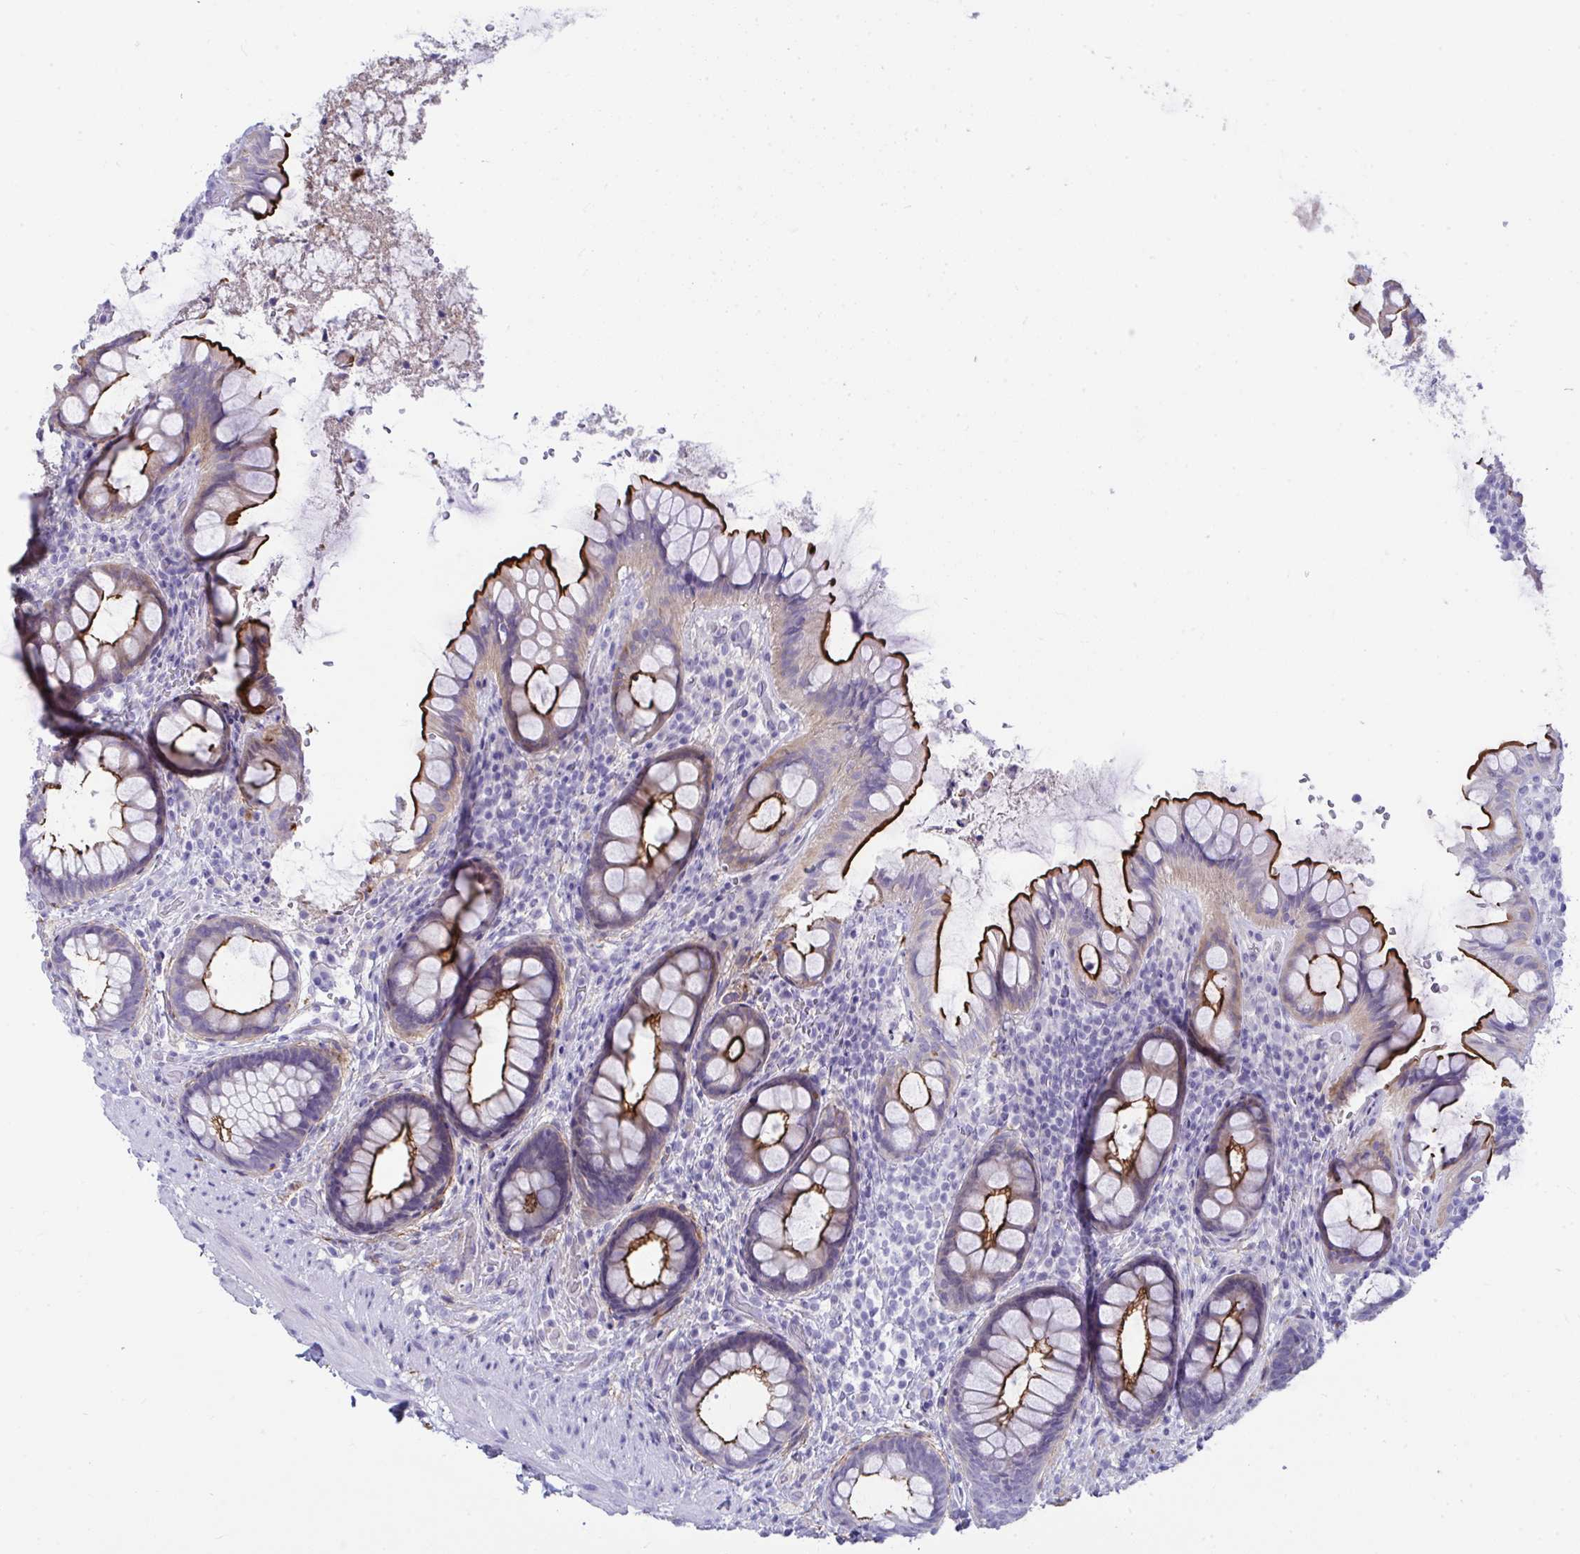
{"staining": {"intensity": "strong", "quantity": "25%-75%", "location": "cytoplasmic/membranous"}, "tissue": "rectum", "cell_type": "Glandular cells", "image_type": "normal", "snomed": [{"axis": "morphology", "description": "Normal tissue, NOS"}, {"axis": "topography", "description": "Rectum"}, {"axis": "topography", "description": "Peripheral nerve tissue"}], "caption": "A high-resolution photomicrograph shows immunohistochemistry (IHC) staining of normal rectum, which reveals strong cytoplasmic/membranous staining in approximately 25%-75% of glandular cells.", "gene": "PIGZ", "patient": {"sex": "female", "age": 69}}